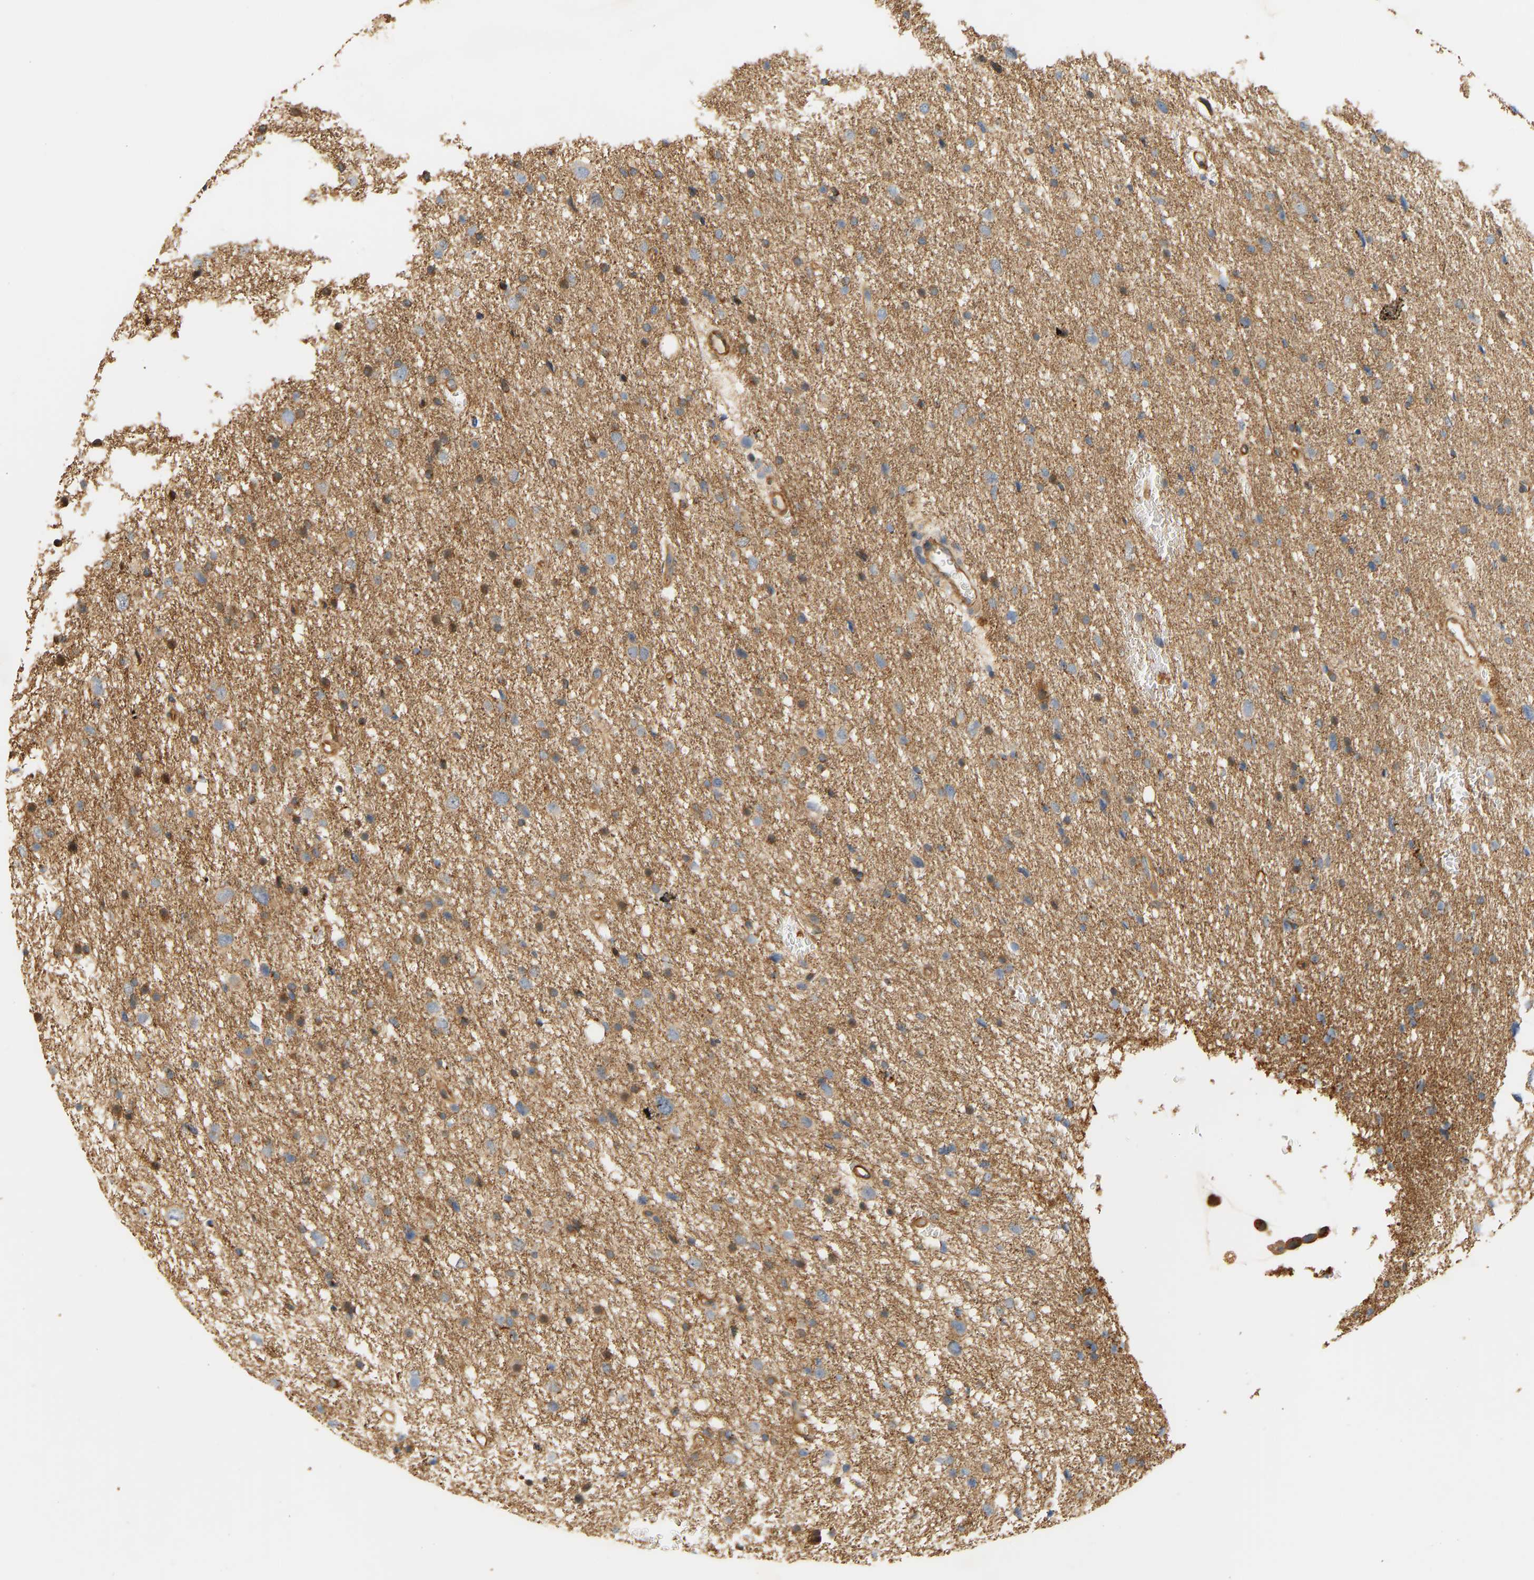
{"staining": {"intensity": "moderate", "quantity": "<25%", "location": "cytoplasmic/membranous"}, "tissue": "glioma", "cell_type": "Tumor cells", "image_type": "cancer", "snomed": [{"axis": "morphology", "description": "Glioma, malignant, Low grade"}, {"axis": "topography", "description": "Brain"}], "caption": "Glioma tissue shows moderate cytoplasmic/membranous expression in approximately <25% of tumor cells, visualized by immunohistochemistry. (Stains: DAB in brown, nuclei in blue, Microscopy: brightfield microscopy at high magnification).", "gene": "CEP57", "patient": {"sex": "female", "age": 37}}